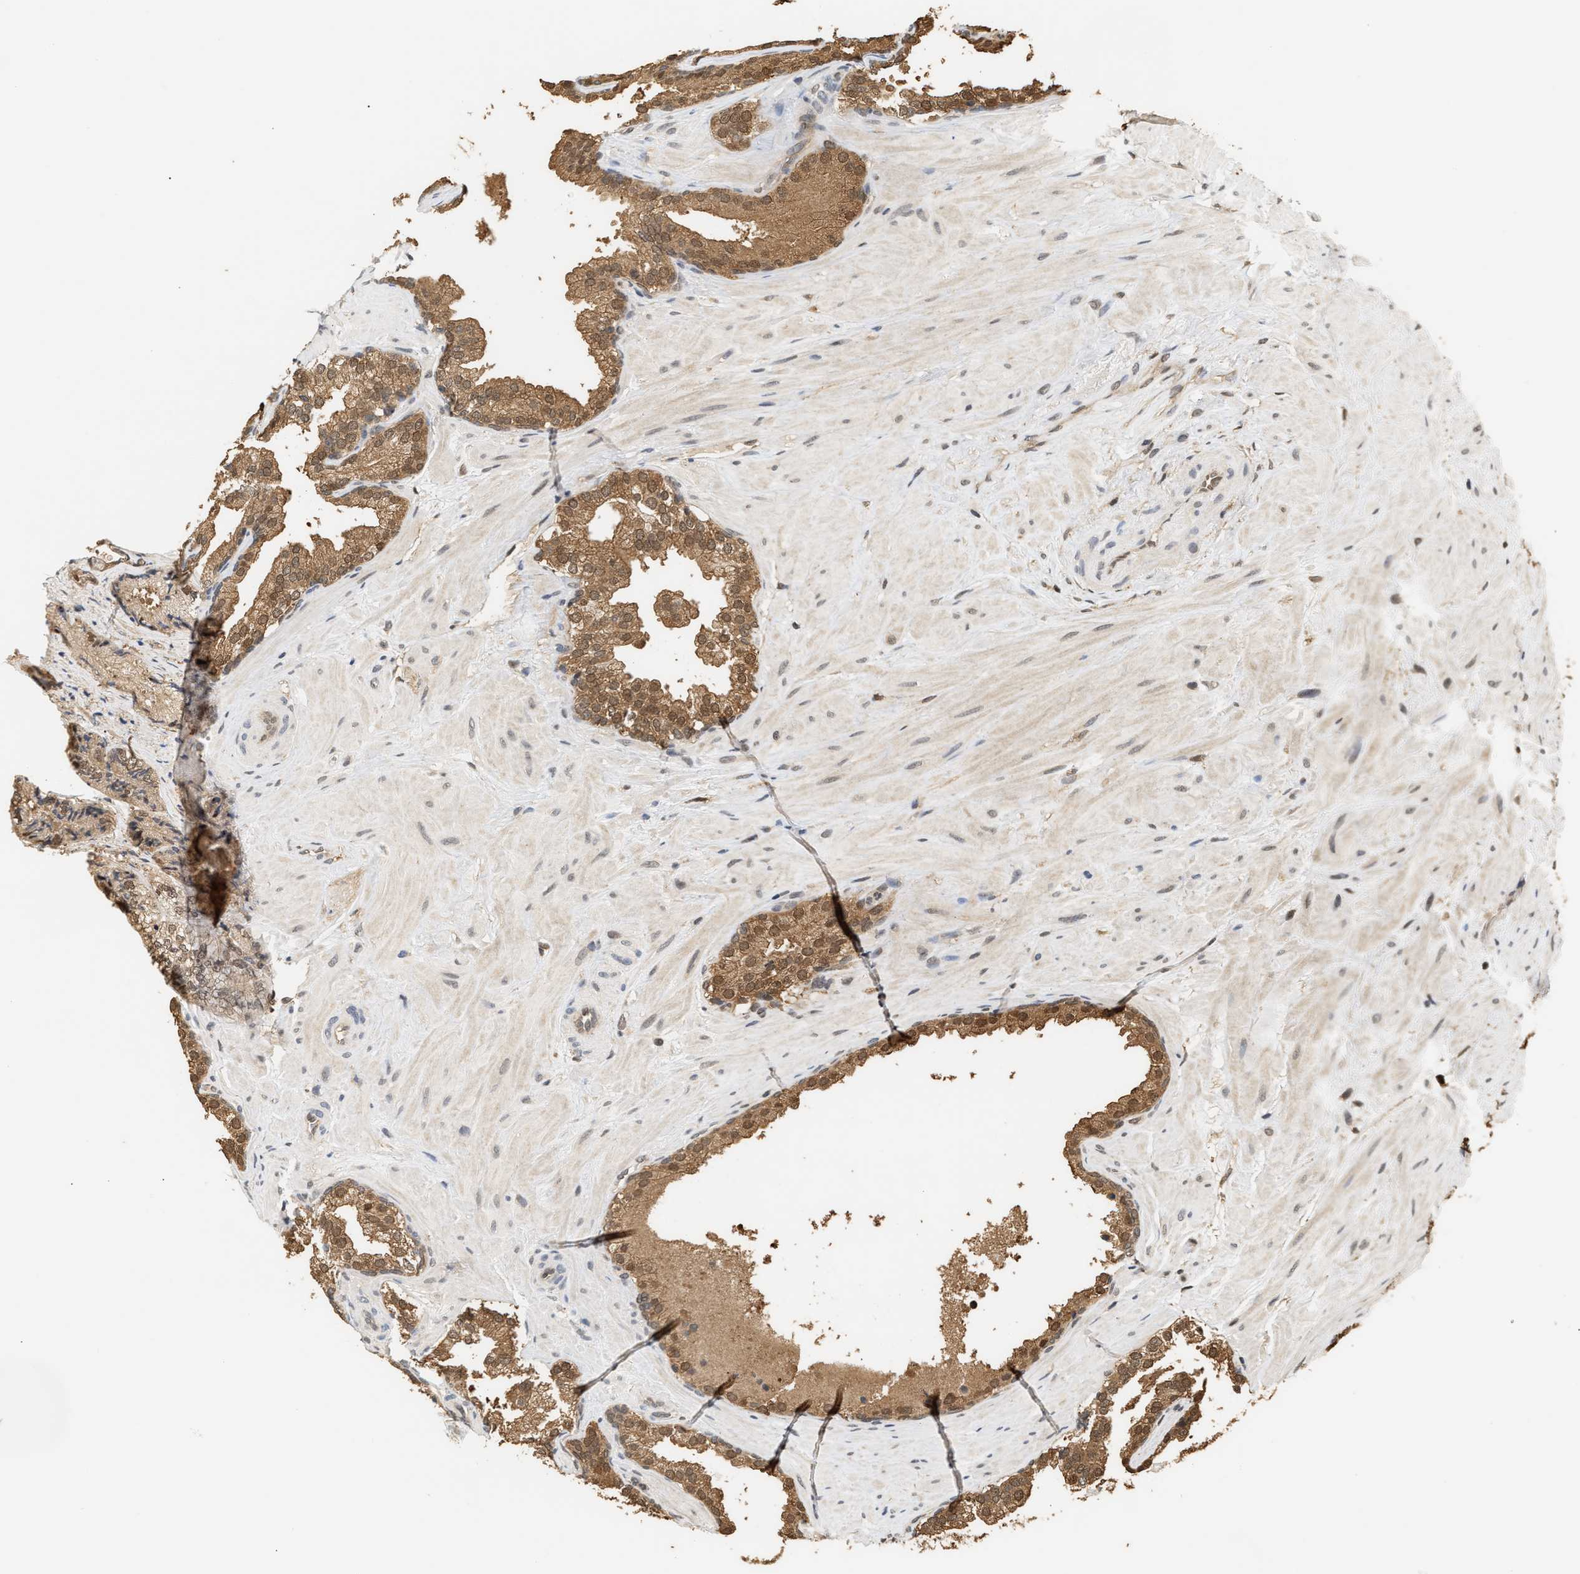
{"staining": {"intensity": "moderate", "quantity": ">75%", "location": "cytoplasmic/membranous,nuclear"}, "tissue": "prostate cancer", "cell_type": "Tumor cells", "image_type": "cancer", "snomed": [{"axis": "morphology", "description": "Adenocarcinoma, Low grade"}, {"axis": "topography", "description": "Prostate"}], "caption": "Moderate cytoplasmic/membranous and nuclear expression for a protein is present in approximately >75% of tumor cells of adenocarcinoma (low-grade) (prostate) using immunohistochemistry.", "gene": "ABHD5", "patient": {"sex": "male", "age": 69}}